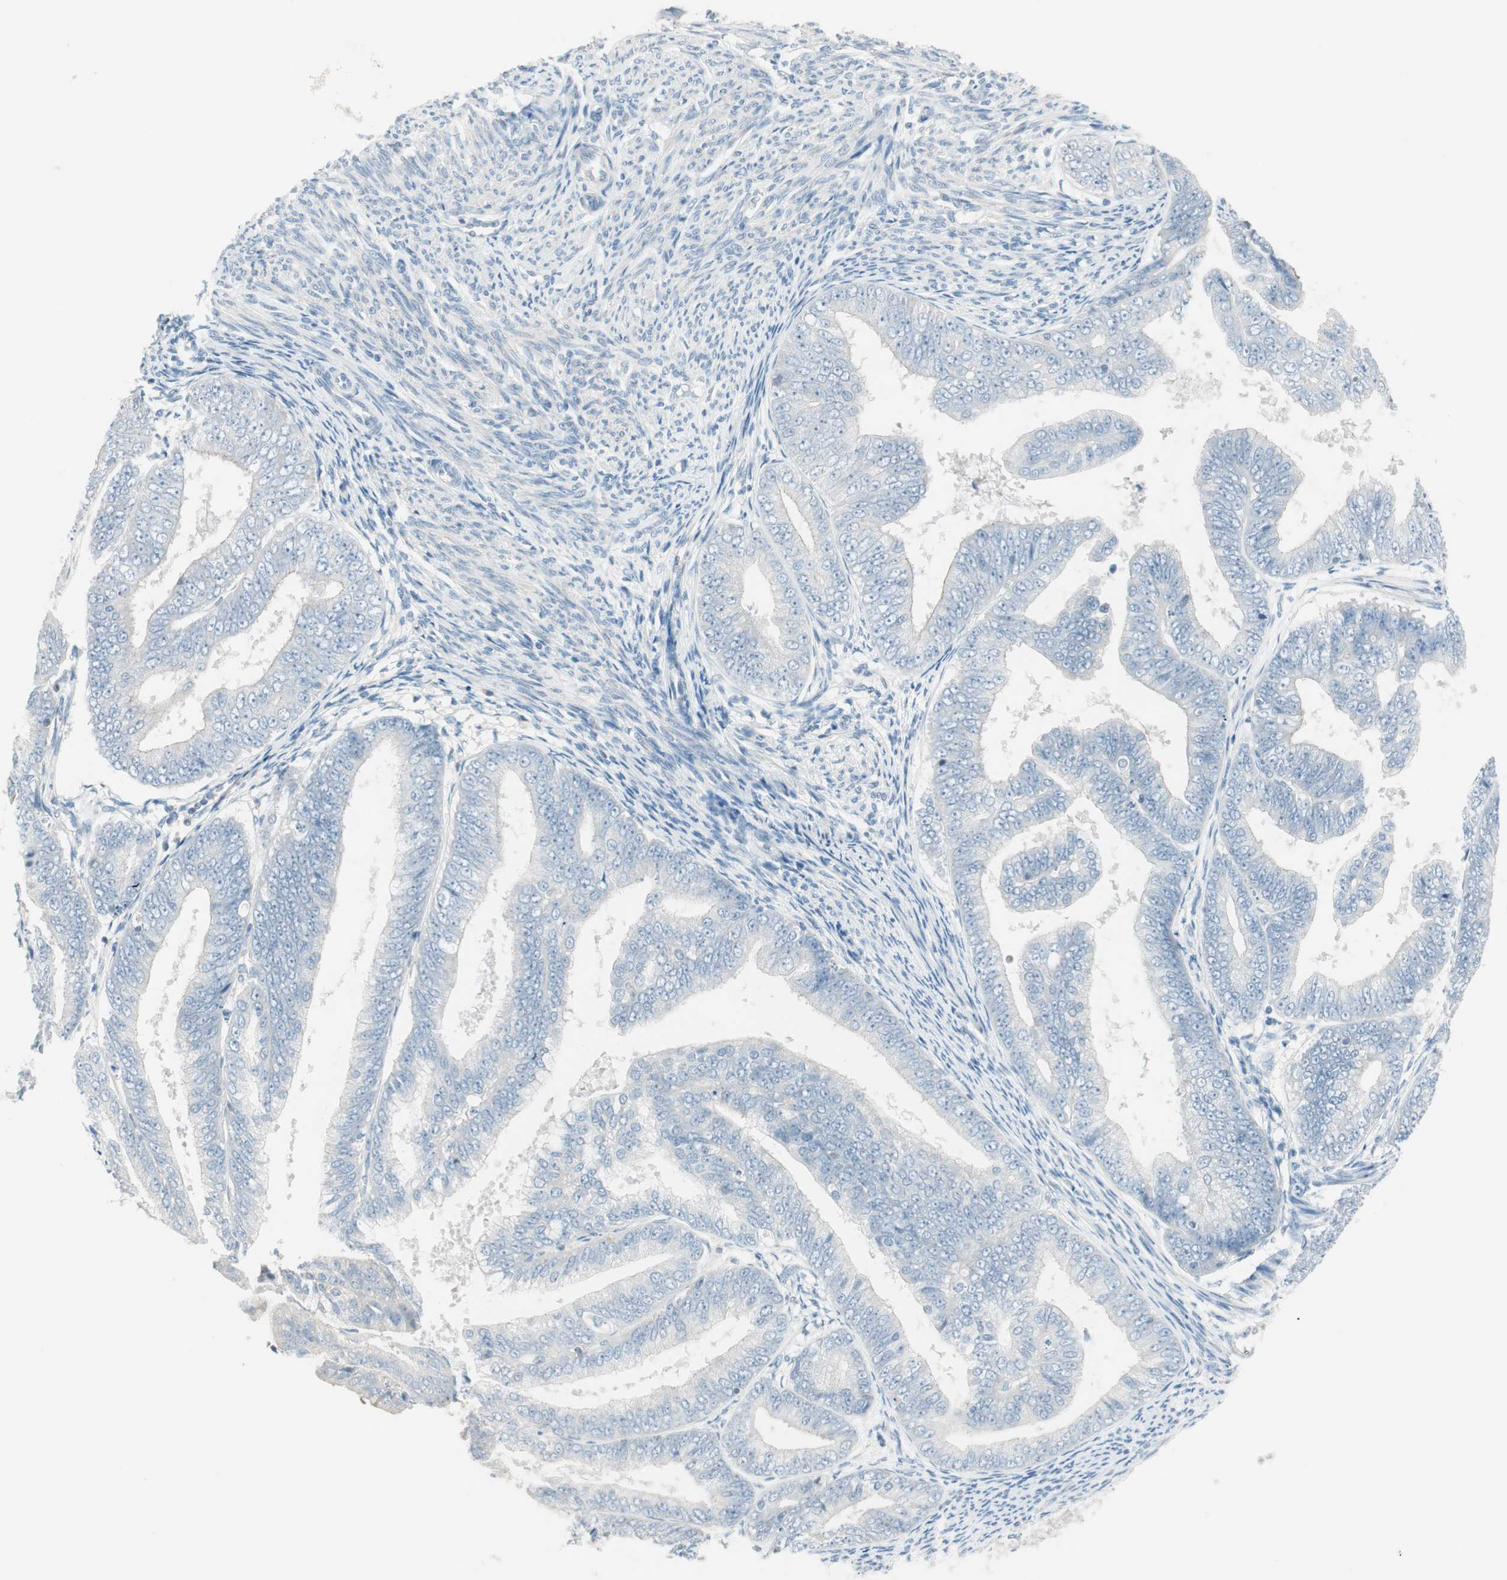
{"staining": {"intensity": "negative", "quantity": "none", "location": "none"}, "tissue": "endometrial cancer", "cell_type": "Tumor cells", "image_type": "cancer", "snomed": [{"axis": "morphology", "description": "Adenocarcinoma, NOS"}, {"axis": "topography", "description": "Endometrium"}], "caption": "A micrograph of human endometrial adenocarcinoma is negative for staining in tumor cells. Nuclei are stained in blue.", "gene": "ITLN2", "patient": {"sex": "female", "age": 63}}